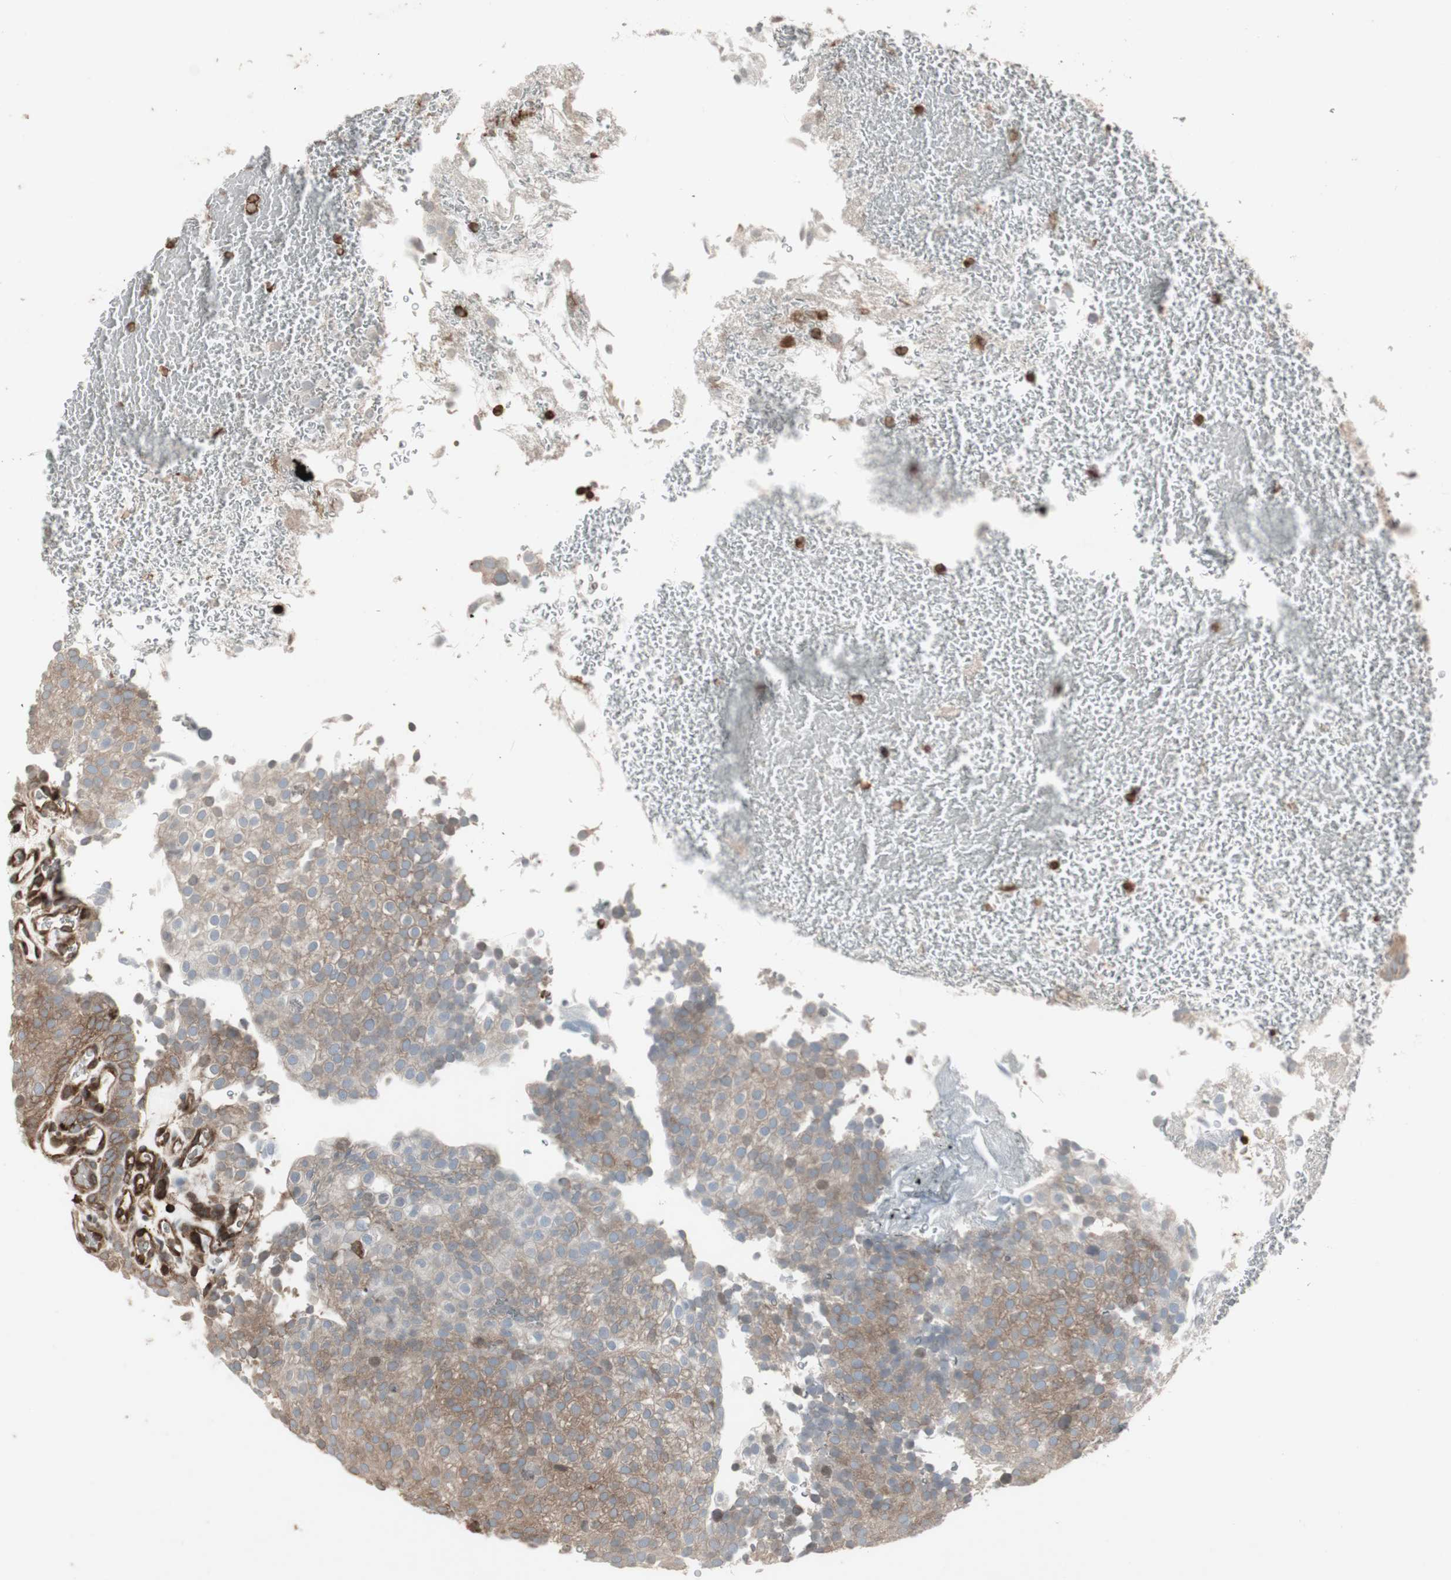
{"staining": {"intensity": "weak", "quantity": ">75%", "location": "cytoplasmic/membranous"}, "tissue": "urothelial cancer", "cell_type": "Tumor cells", "image_type": "cancer", "snomed": [{"axis": "morphology", "description": "Urothelial carcinoma, Low grade"}, {"axis": "topography", "description": "Urinary bladder"}], "caption": "Protein expression analysis of urothelial carcinoma (low-grade) reveals weak cytoplasmic/membranous positivity in approximately >75% of tumor cells.", "gene": "ARHGEF1", "patient": {"sex": "male", "age": 78}}